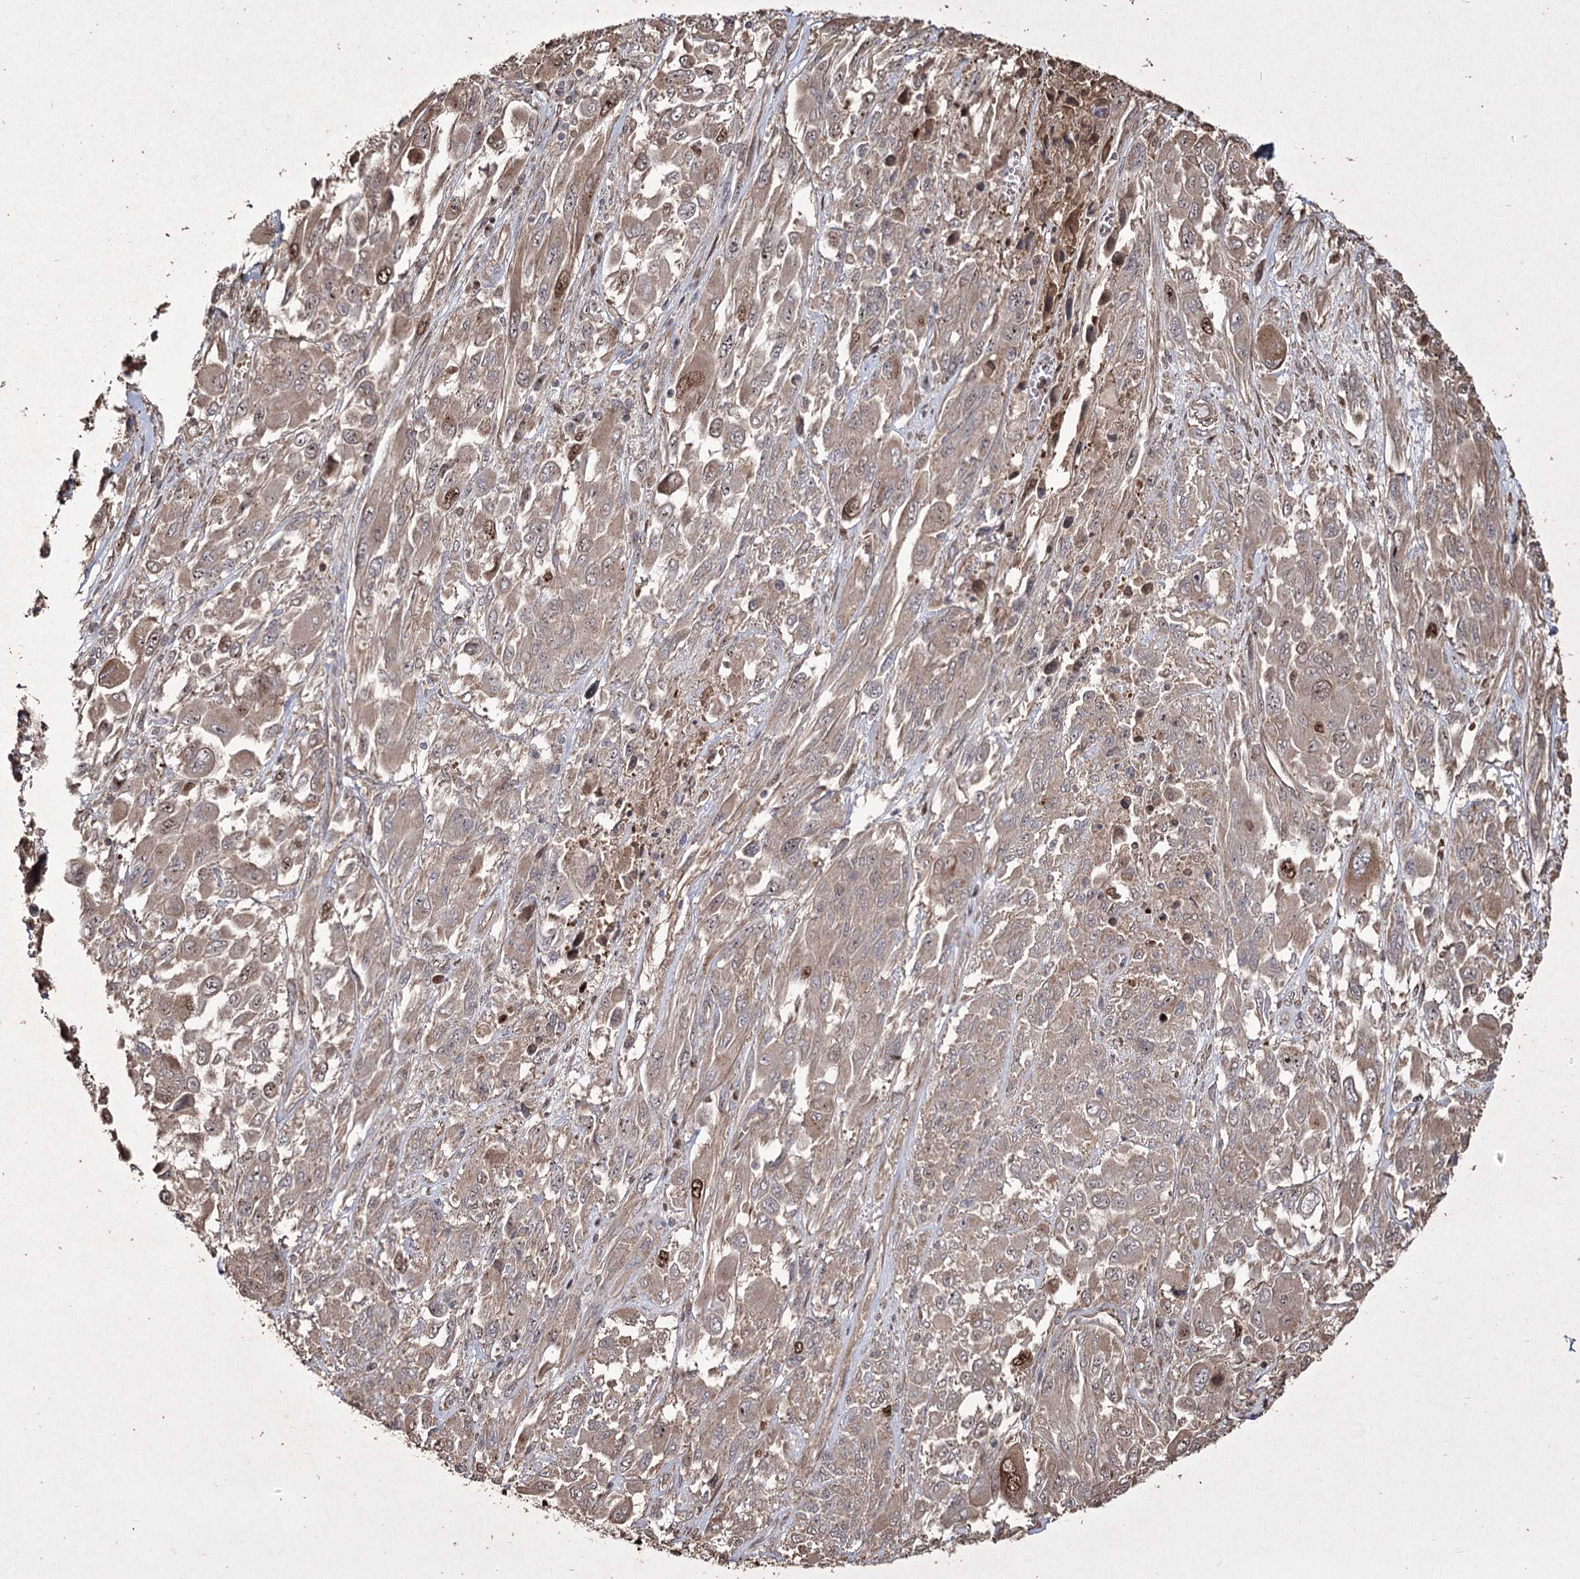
{"staining": {"intensity": "moderate", "quantity": "<25%", "location": "cytoplasmic/membranous,nuclear"}, "tissue": "melanoma", "cell_type": "Tumor cells", "image_type": "cancer", "snomed": [{"axis": "morphology", "description": "Malignant melanoma, NOS"}, {"axis": "topography", "description": "Skin"}], "caption": "Brown immunohistochemical staining in human malignant melanoma shows moderate cytoplasmic/membranous and nuclear expression in approximately <25% of tumor cells.", "gene": "PRC1", "patient": {"sex": "female", "age": 91}}